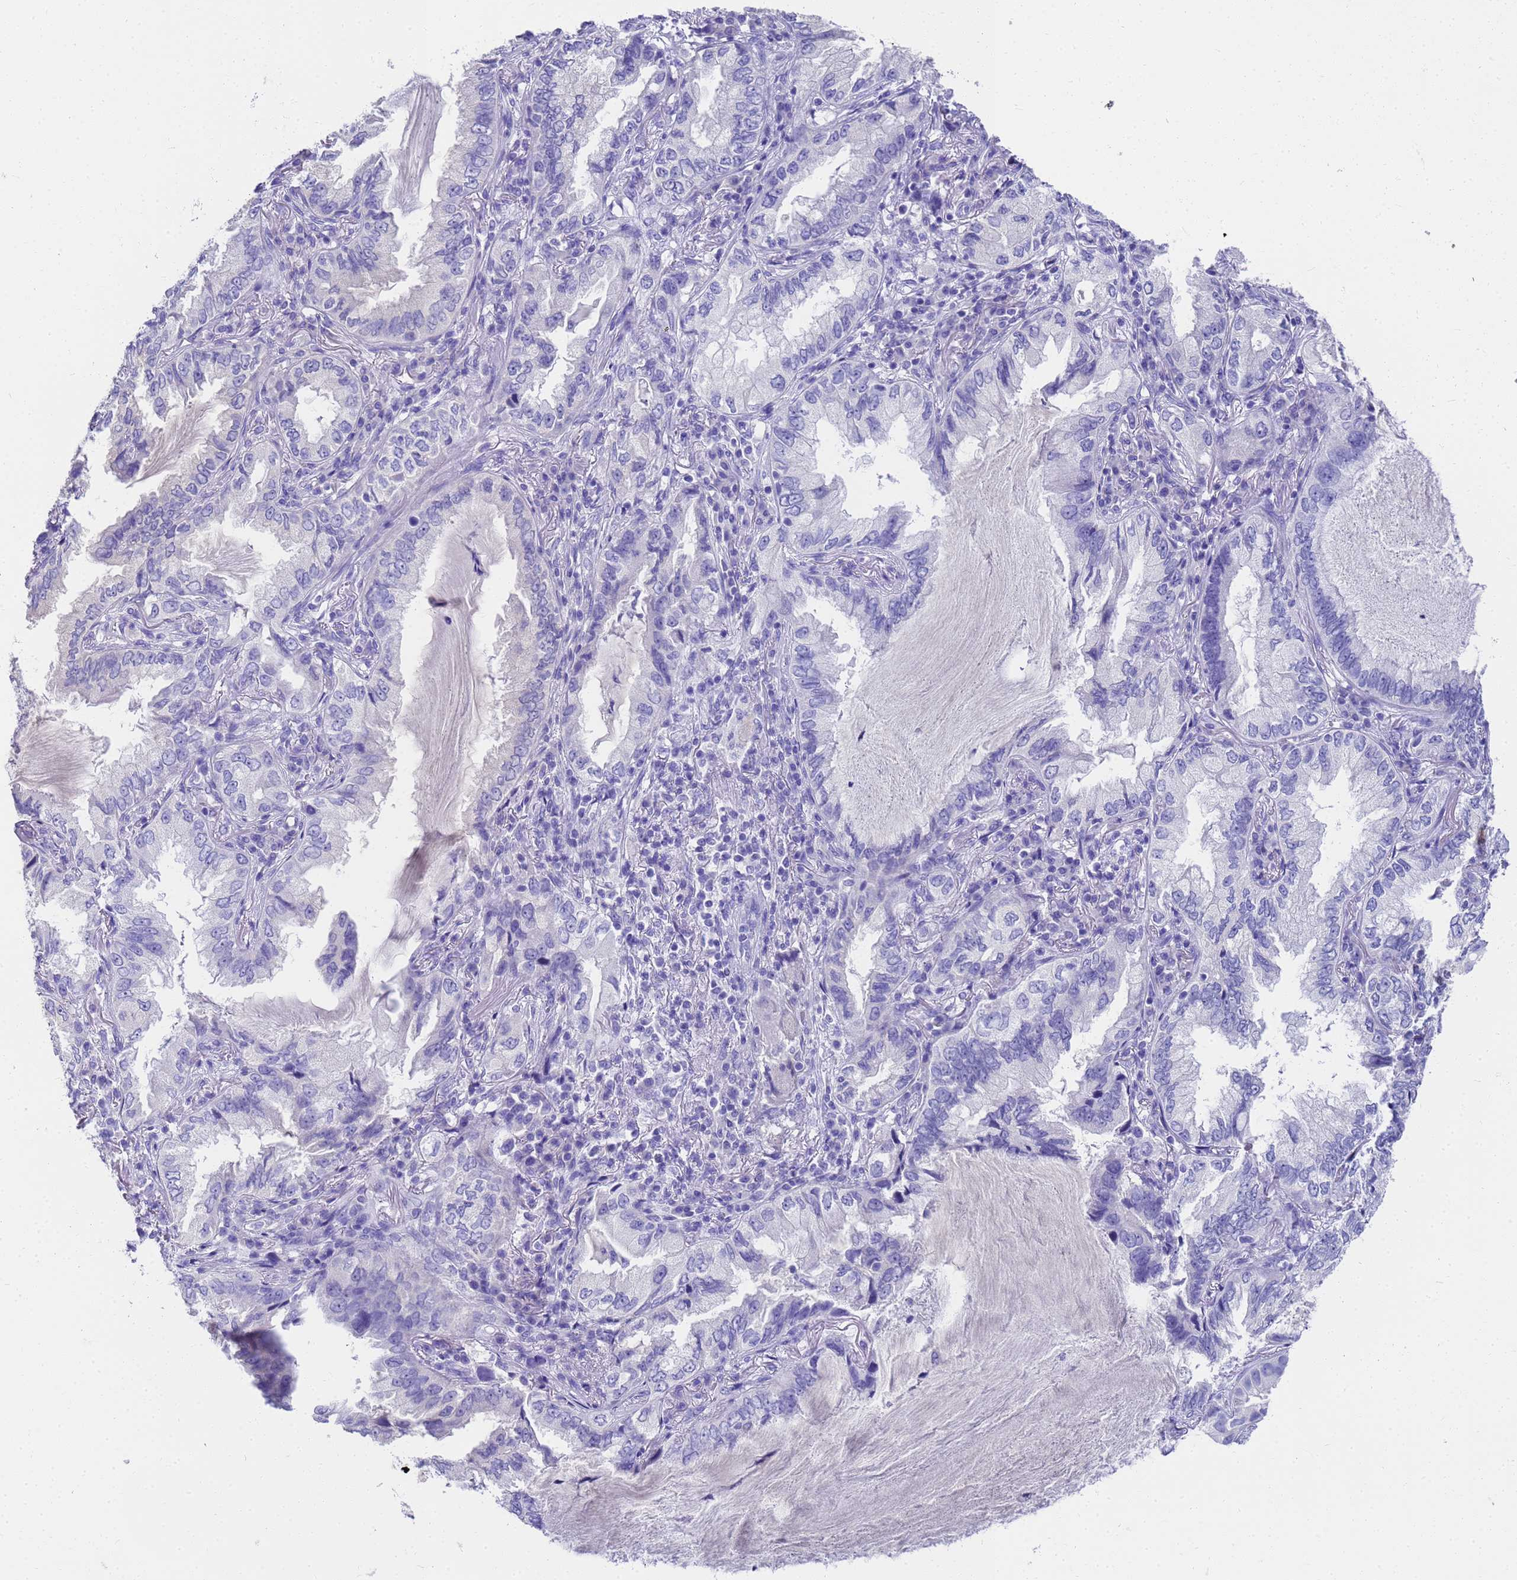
{"staining": {"intensity": "negative", "quantity": "none", "location": "none"}, "tissue": "lung cancer", "cell_type": "Tumor cells", "image_type": "cancer", "snomed": [{"axis": "morphology", "description": "Adenocarcinoma, NOS"}, {"axis": "topography", "description": "Lung"}], "caption": "IHC micrograph of human lung adenocarcinoma stained for a protein (brown), which exhibits no expression in tumor cells.", "gene": "MS4A13", "patient": {"sex": "female", "age": 69}}